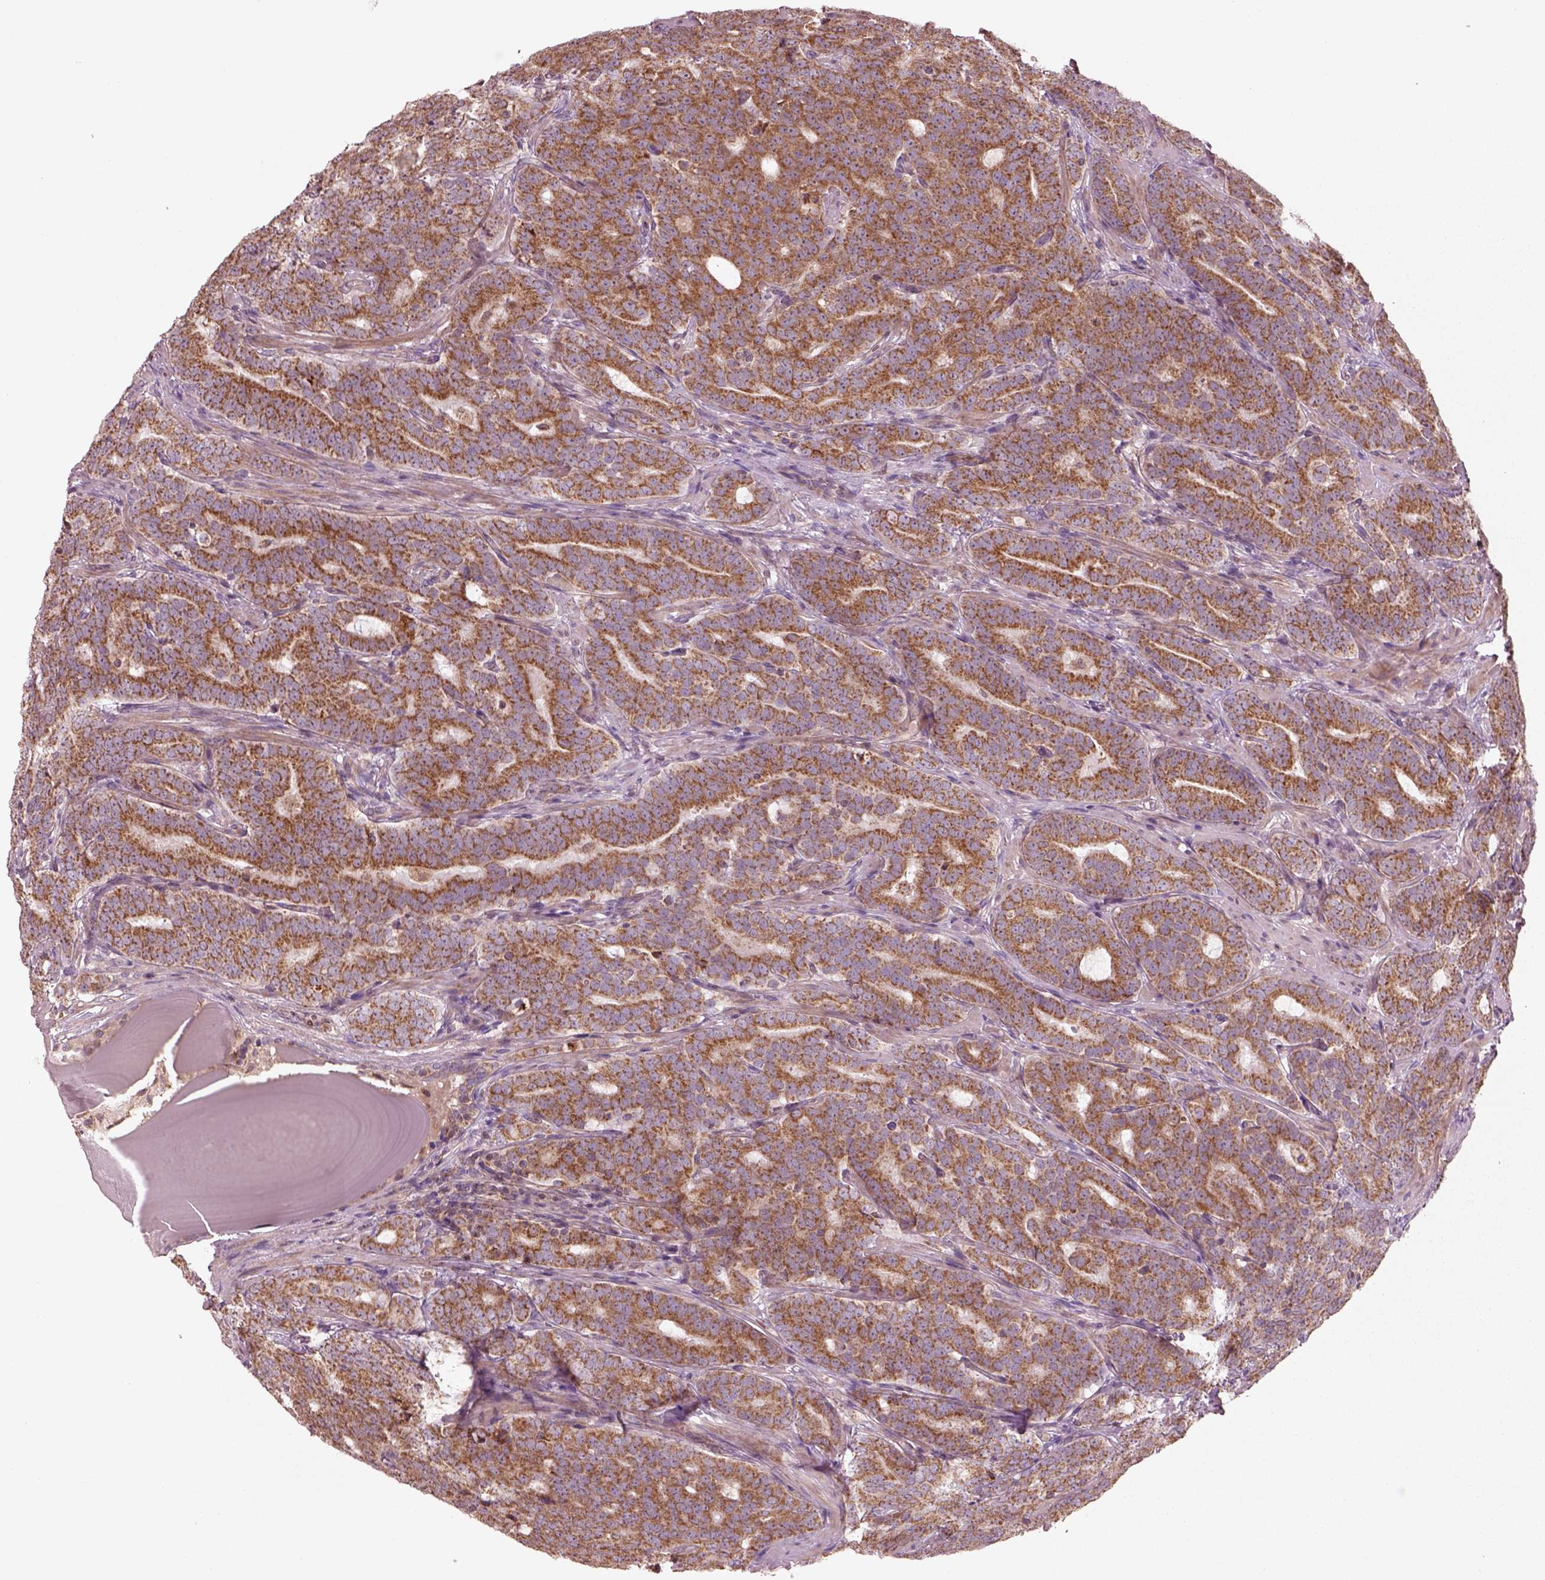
{"staining": {"intensity": "moderate", "quantity": ">75%", "location": "cytoplasmic/membranous"}, "tissue": "prostate cancer", "cell_type": "Tumor cells", "image_type": "cancer", "snomed": [{"axis": "morphology", "description": "Adenocarcinoma, NOS"}, {"axis": "topography", "description": "Prostate"}], "caption": "A high-resolution photomicrograph shows immunohistochemistry staining of prostate adenocarcinoma, which exhibits moderate cytoplasmic/membranous expression in approximately >75% of tumor cells. (brown staining indicates protein expression, while blue staining denotes nuclei).", "gene": "SLC25A5", "patient": {"sex": "male", "age": 71}}